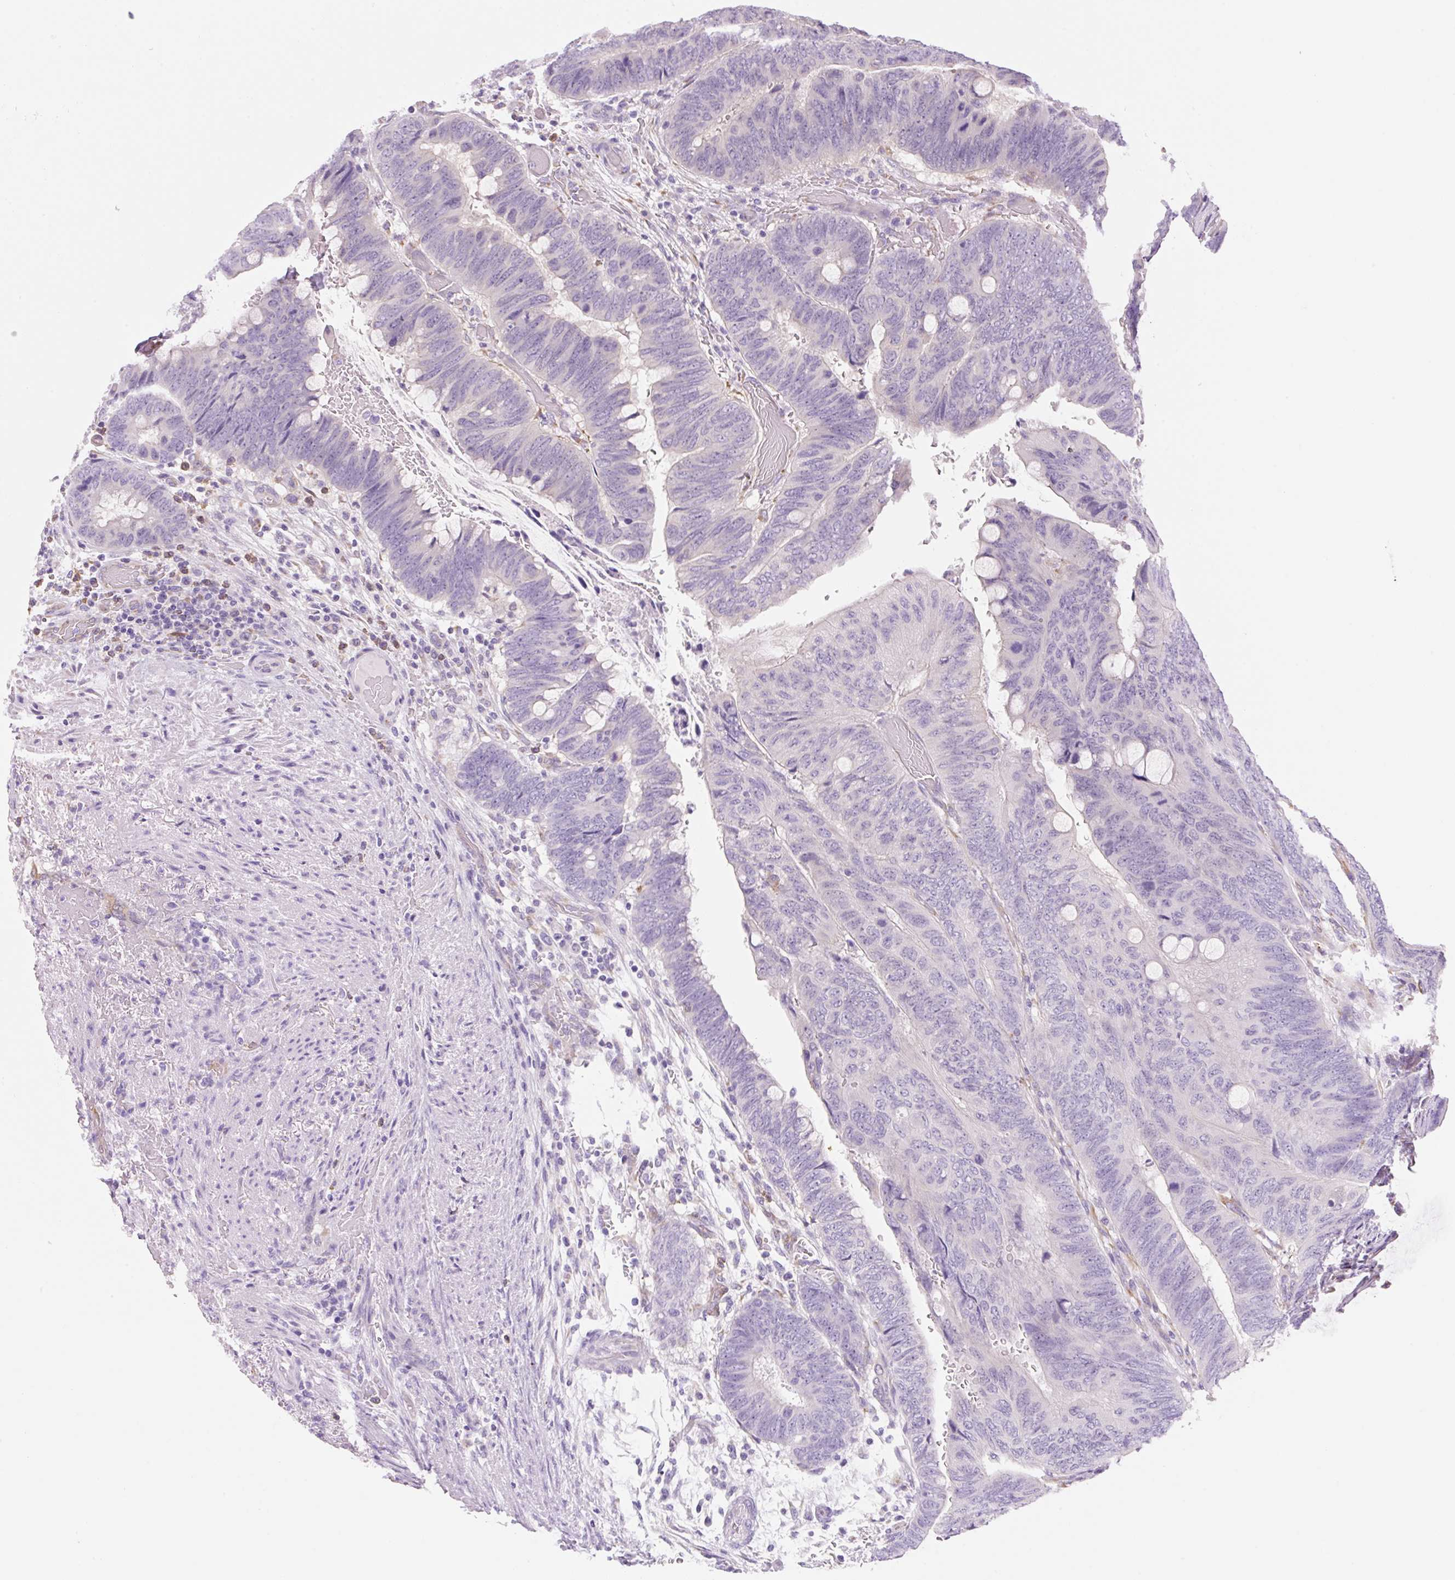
{"staining": {"intensity": "negative", "quantity": "none", "location": "none"}, "tissue": "colorectal cancer", "cell_type": "Tumor cells", "image_type": "cancer", "snomed": [{"axis": "morphology", "description": "Normal tissue, NOS"}, {"axis": "morphology", "description": "Adenocarcinoma, NOS"}, {"axis": "topography", "description": "Rectum"}, {"axis": "topography", "description": "Peripheral nerve tissue"}], "caption": "Protein analysis of colorectal adenocarcinoma displays no significant expression in tumor cells.", "gene": "FABP5", "patient": {"sex": "male", "age": 92}}